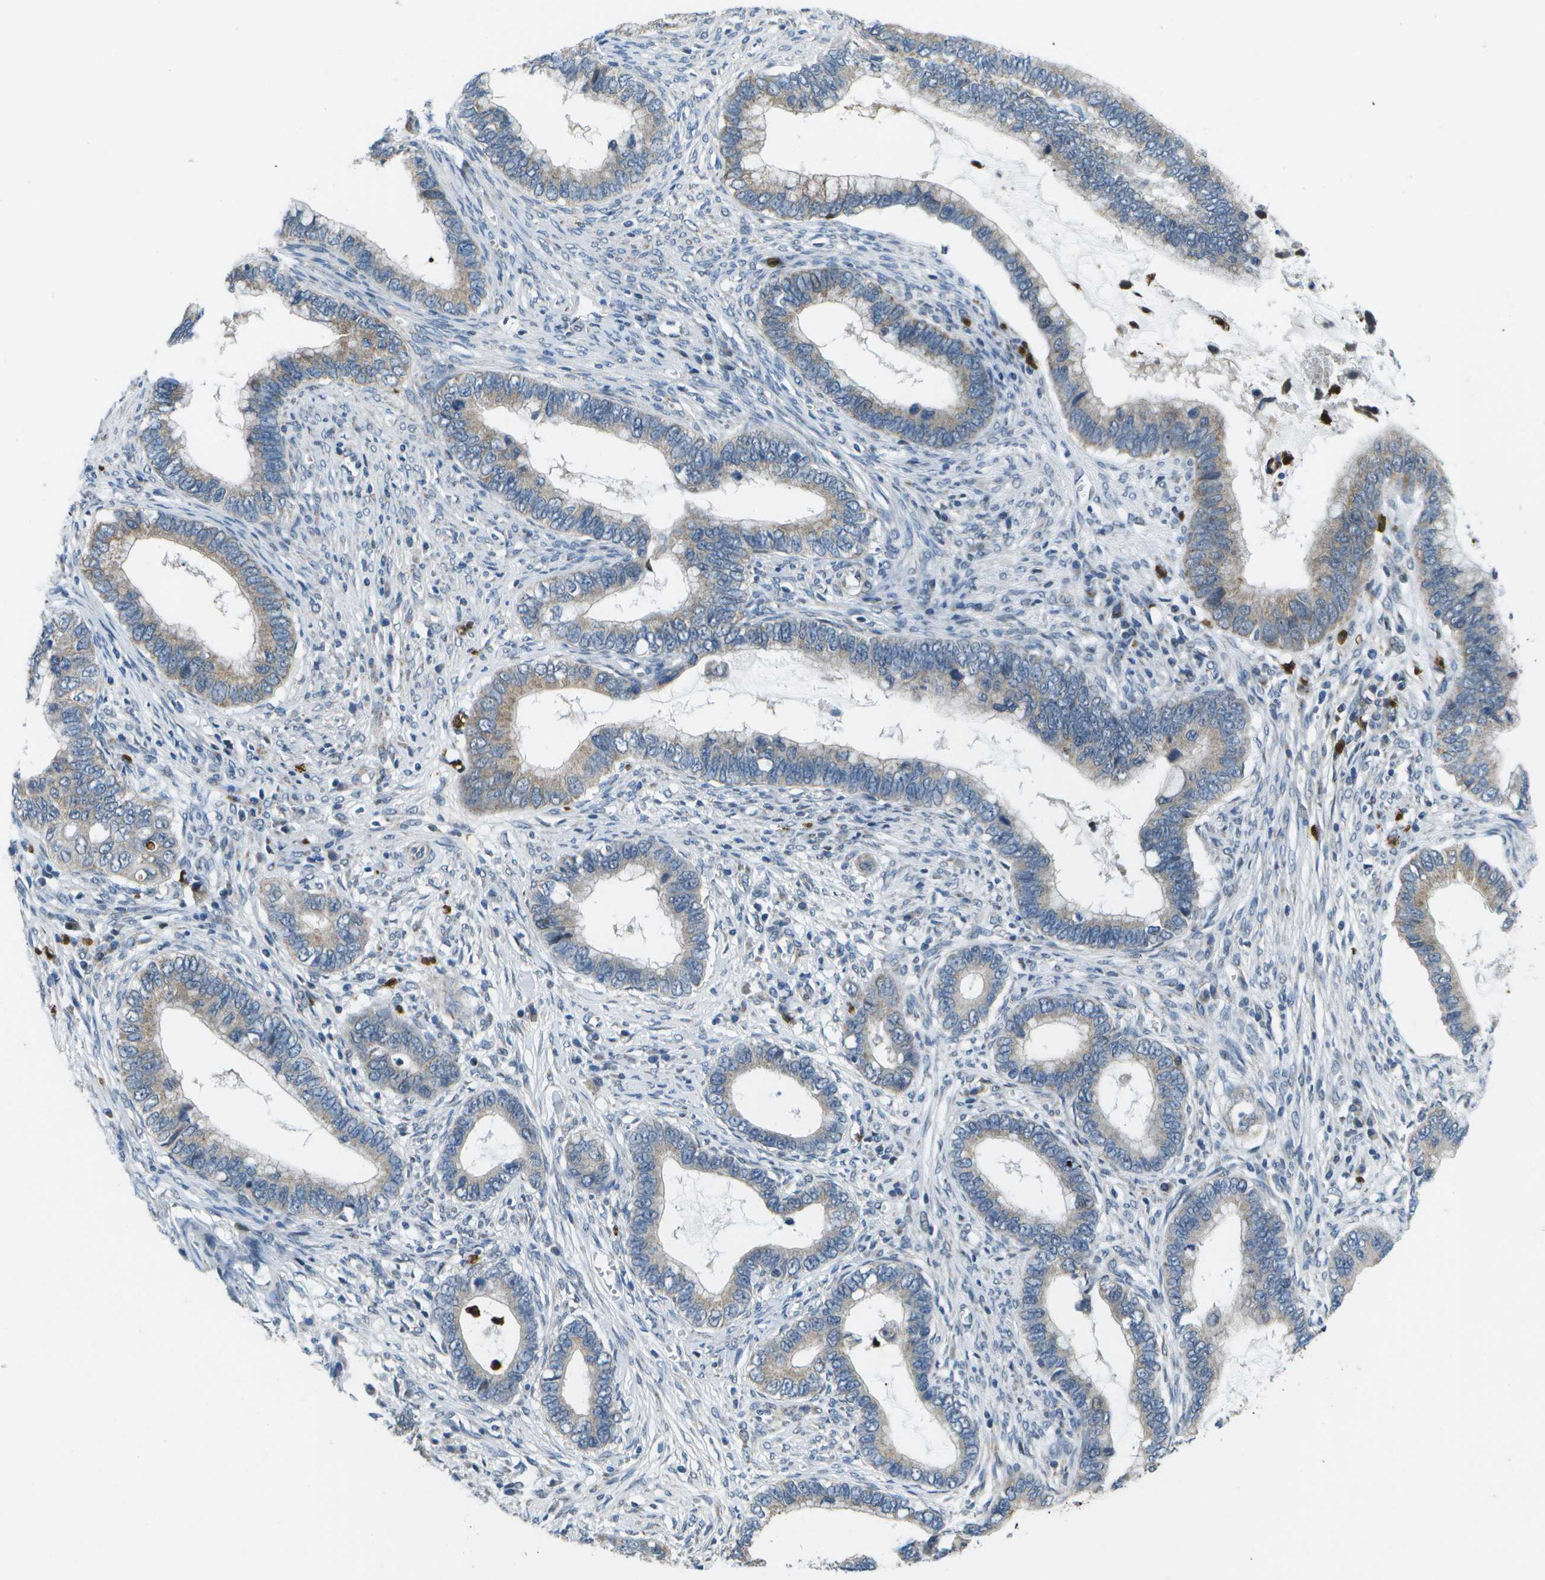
{"staining": {"intensity": "weak", "quantity": "25%-75%", "location": "cytoplasmic/membranous"}, "tissue": "cervical cancer", "cell_type": "Tumor cells", "image_type": "cancer", "snomed": [{"axis": "morphology", "description": "Adenocarcinoma, NOS"}, {"axis": "topography", "description": "Cervix"}], "caption": "Weak cytoplasmic/membranous staining is seen in approximately 25%-75% of tumor cells in cervical adenocarcinoma. Using DAB (3,3'-diaminobenzidine) (brown) and hematoxylin (blue) stains, captured at high magnification using brightfield microscopy.", "gene": "GALNT15", "patient": {"sex": "female", "age": 44}}